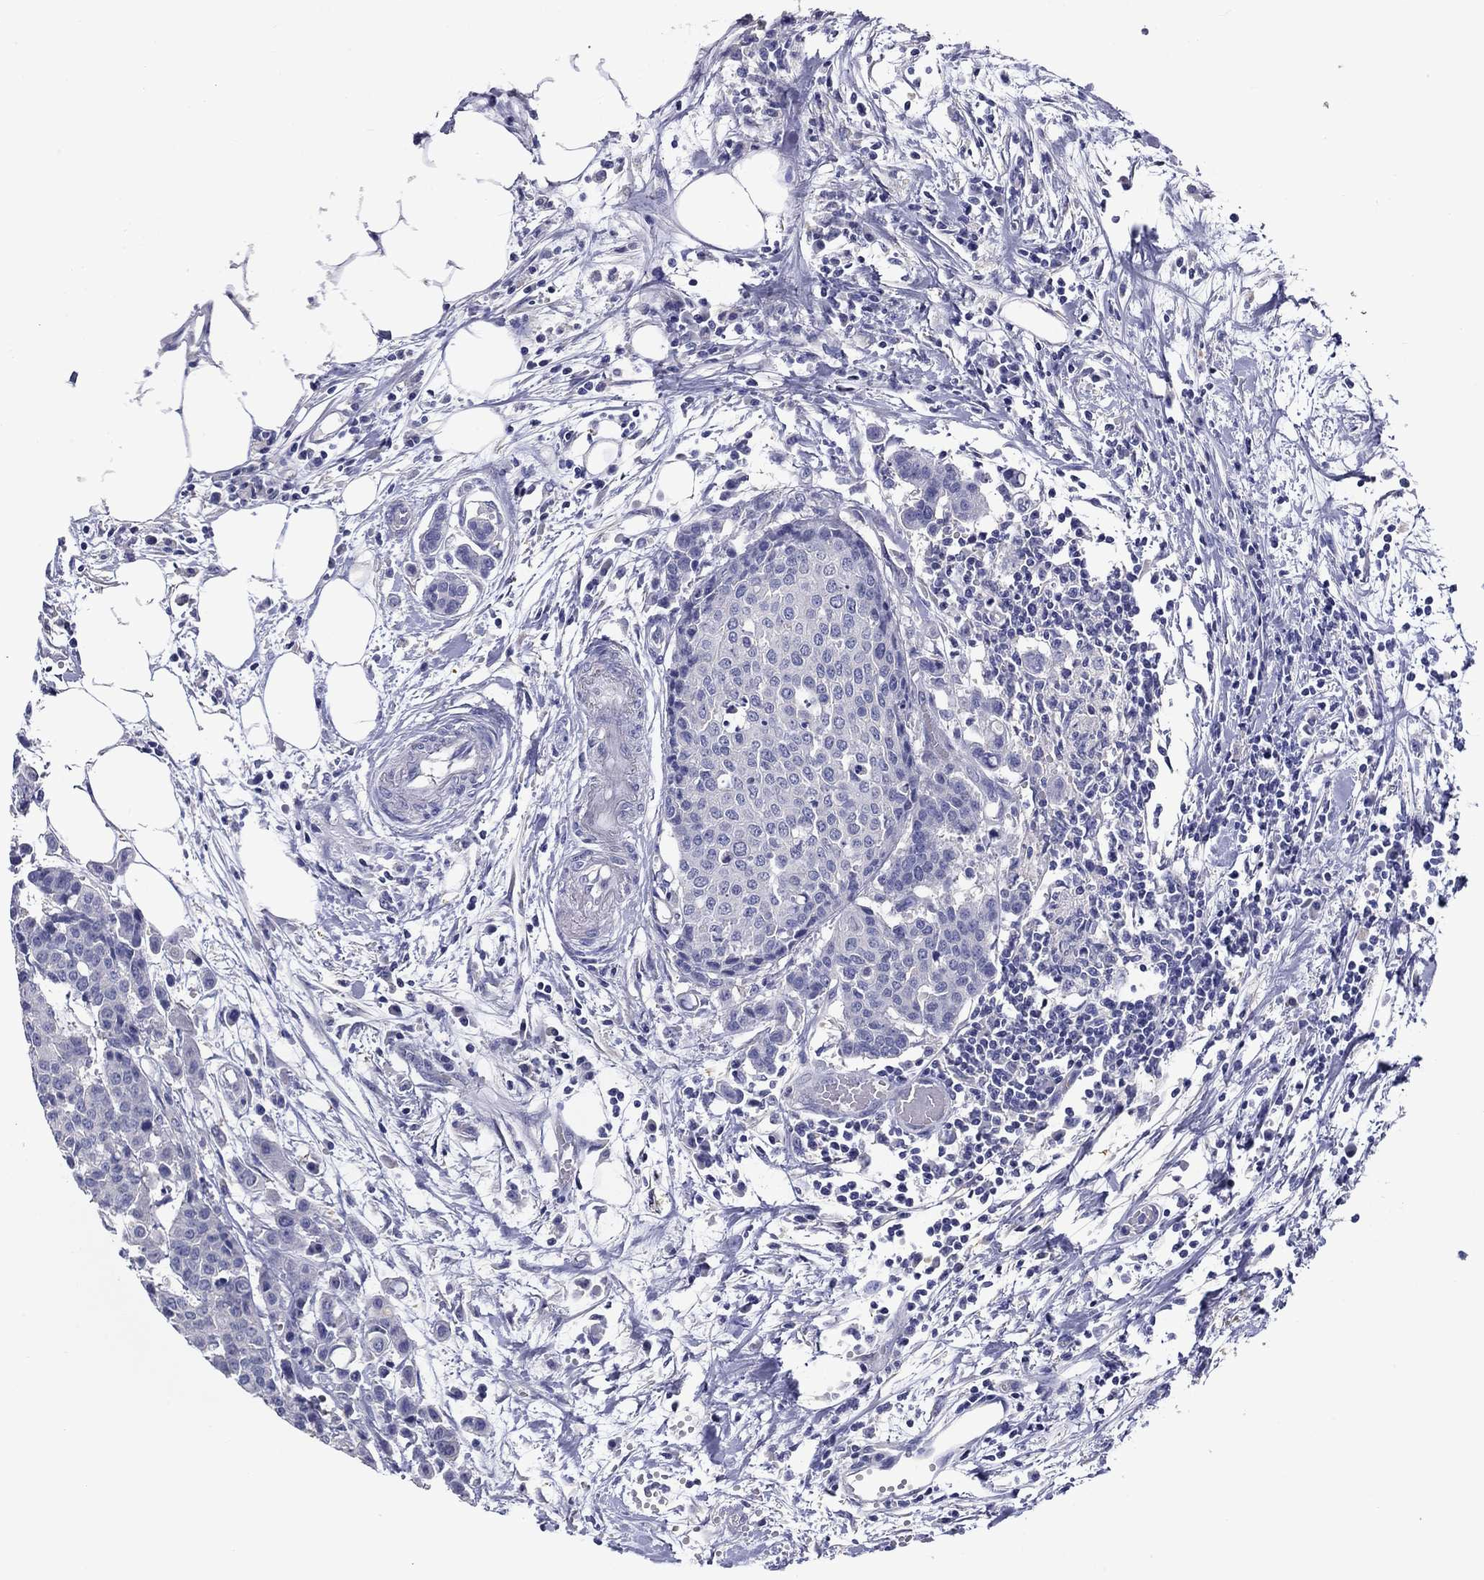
{"staining": {"intensity": "negative", "quantity": "none", "location": "none"}, "tissue": "carcinoid", "cell_type": "Tumor cells", "image_type": "cancer", "snomed": [{"axis": "morphology", "description": "Carcinoid, malignant, NOS"}, {"axis": "topography", "description": "Colon"}], "caption": "Malignant carcinoid was stained to show a protein in brown. There is no significant positivity in tumor cells. Nuclei are stained in blue.", "gene": "CNDP1", "patient": {"sex": "male", "age": 81}}